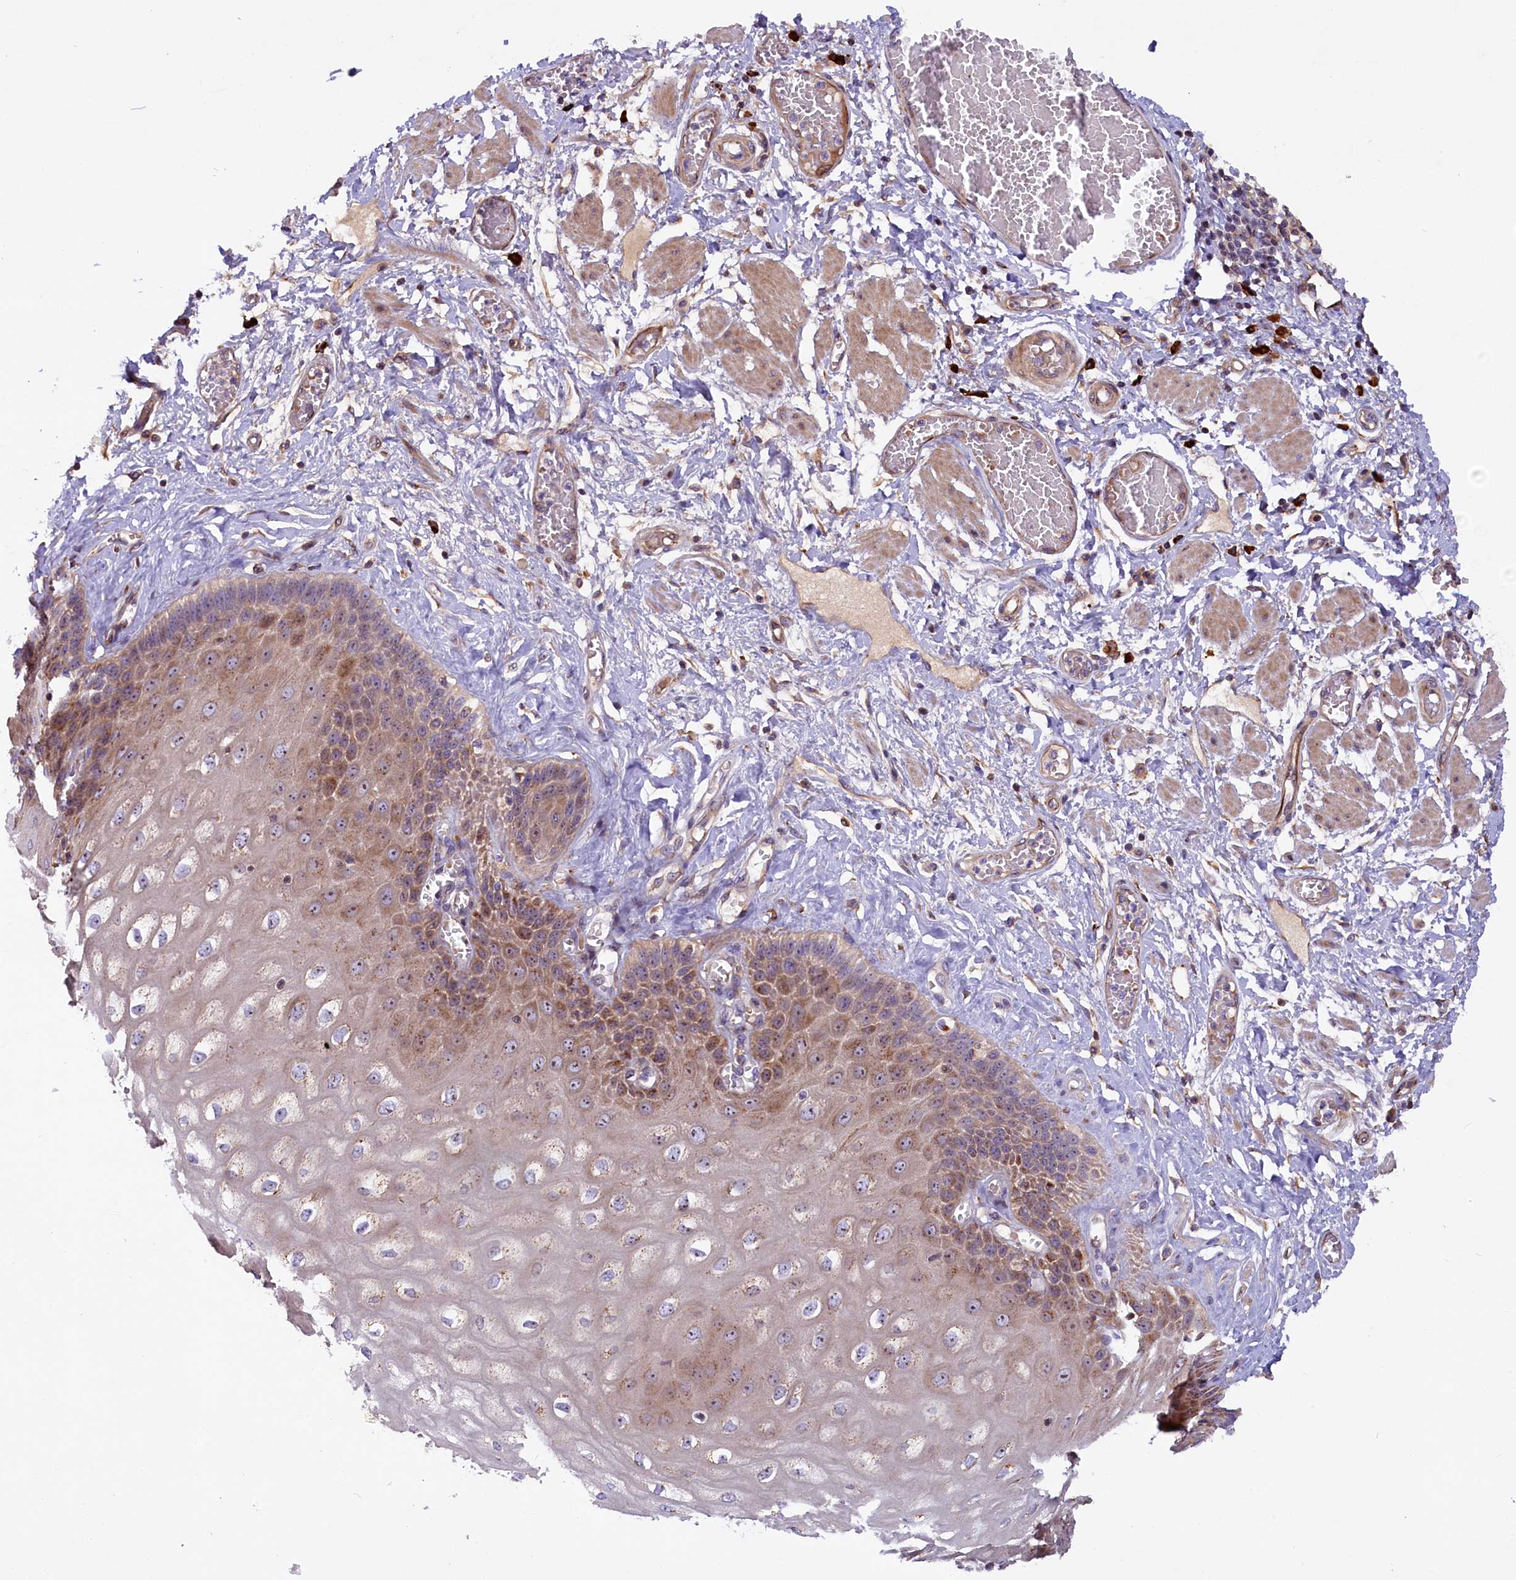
{"staining": {"intensity": "moderate", "quantity": "25%-75%", "location": "cytoplasmic/membranous,nuclear"}, "tissue": "esophagus", "cell_type": "Squamous epithelial cells", "image_type": "normal", "snomed": [{"axis": "morphology", "description": "Normal tissue, NOS"}, {"axis": "topography", "description": "Esophagus"}], "caption": "Protein analysis of benign esophagus displays moderate cytoplasmic/membranous,nuclear positivity in about 25%-75% of squamous epithelial cells. The protein of interest is stained brown, and the nuclei are stained in blue (DAB (3,3'-diaminobenzidine) IHC with brightfield microscopy, high magnification).", "gene": "FRY", "patient": {"sex": "male", "age": 60}}